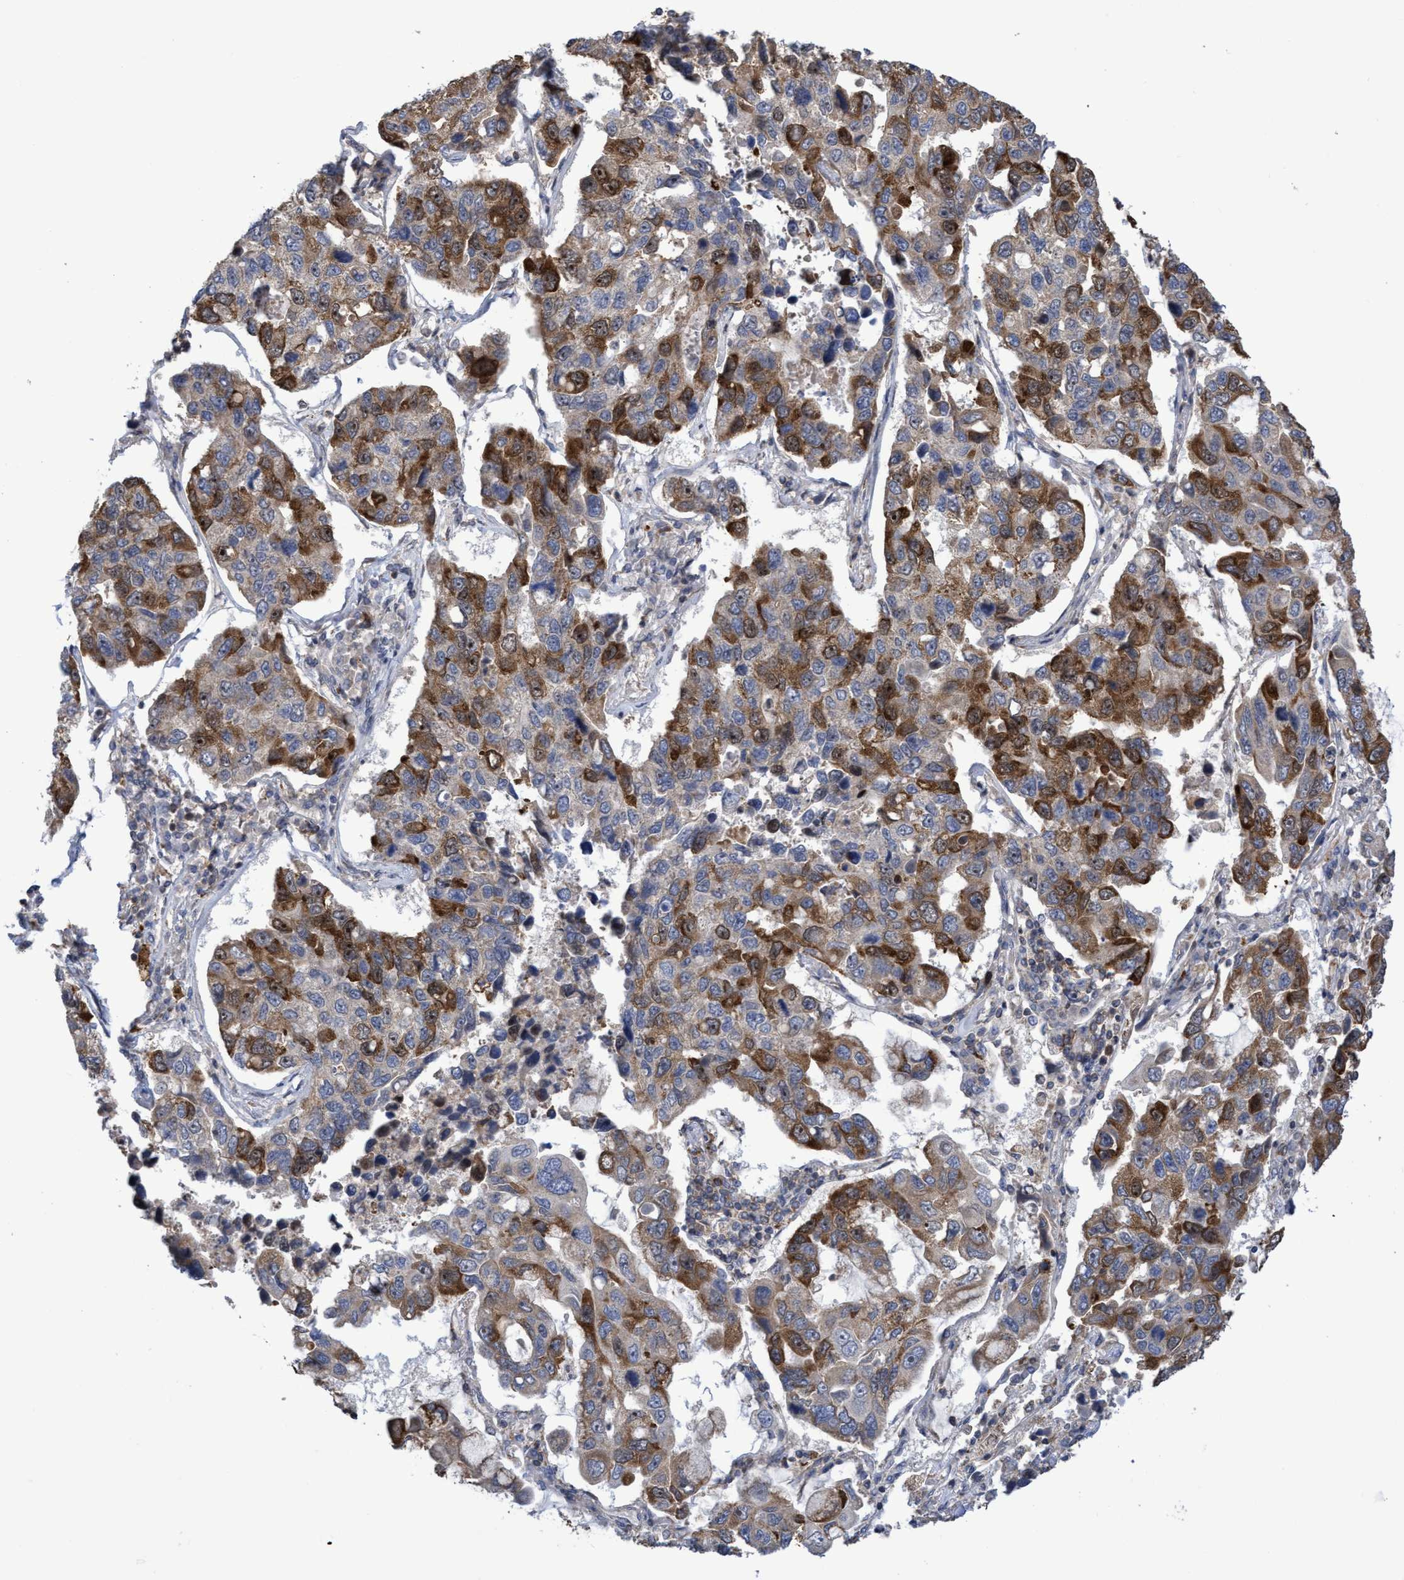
{"staining": {"intensity": "moderate", "quantity": "25%-75%", "location": "cytoplasmic/membranous,nuclear"}, "tissue": "lung cancer", "cell_type": "Tumor cells", "image_type": "cancer", "snomed": [{"axis": "morphology", "description": "Adenocarcinoma, NOS"}, {"axis": "topography", "description": "Lung"}], "caption": "DAB immunohistochemical staining of lung cancer (adenocarcinoma) exhibits moderate cytoplasmic/membranous and nuclear protein positivity in approximately 25%-75% of tumor cells.", "gene": "SLBP", "patient": {"sex": "male", "age": 64}}